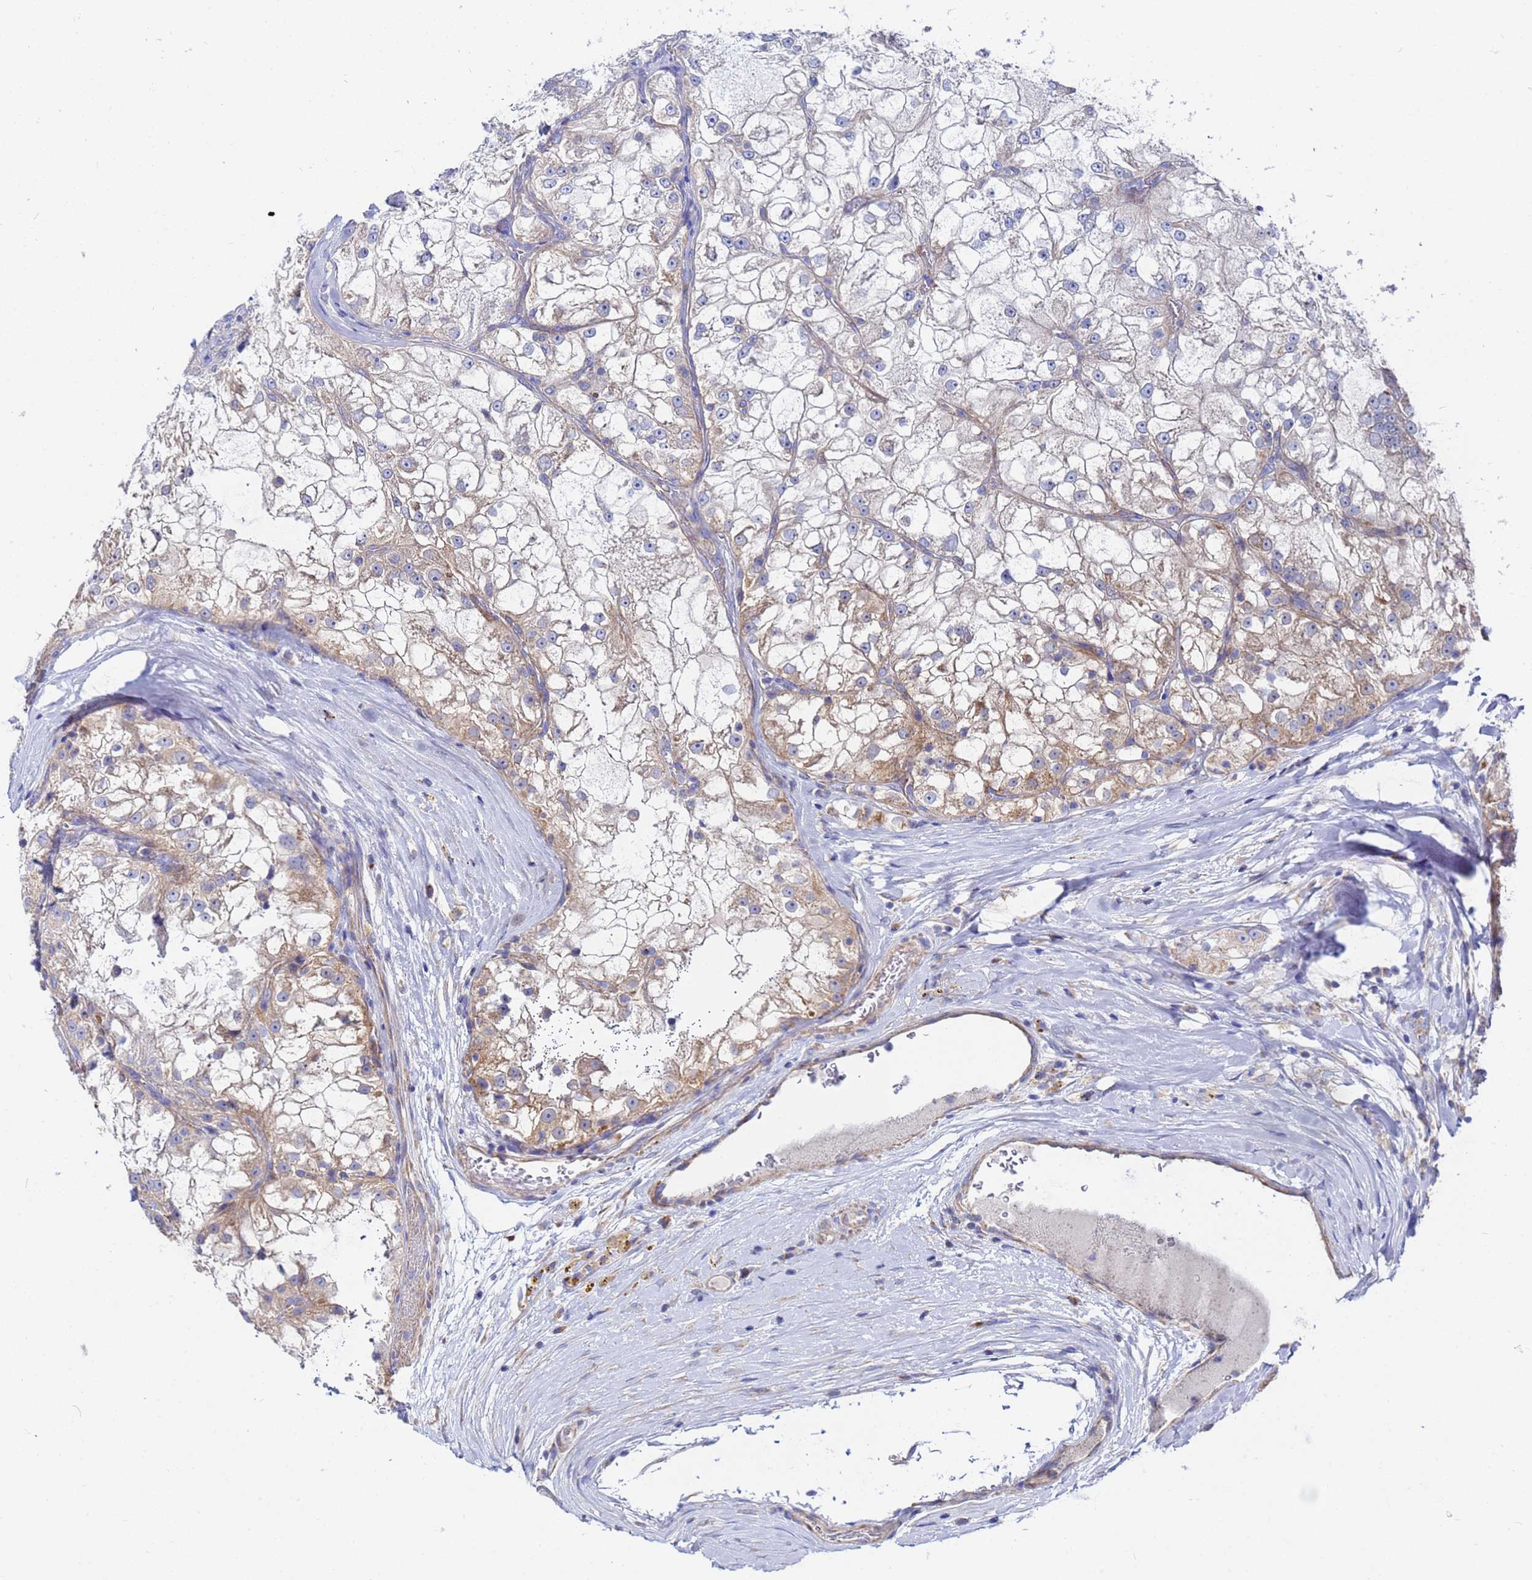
{"staining": {"intensity": "moderate", "quantity": "25%-75%", "location": "cytoplasmic/membranous"}, "tissue": "renal cancer", "cell_type": "Tumor cells", "image_type": "cancer", "snomed": [{"axis": "morphology", "description": "Adenocarcinoma, NOS"}, {"axis": "topography", "description": "Kidney"}], "caption": "Immunohistochemistry micrograph of neoplastic tissue: human adenocarcinoma (renal) stained using immunohistochemistry (IHC) reveals medium levels of moderate protein expression localized specifically in the cytoplasmic/membranous of tumor cells, appearing as a cytoplasmic/membranous brown color.", "gene": "FAHD2A", "patient": {"sex": "female", "age": 72}}